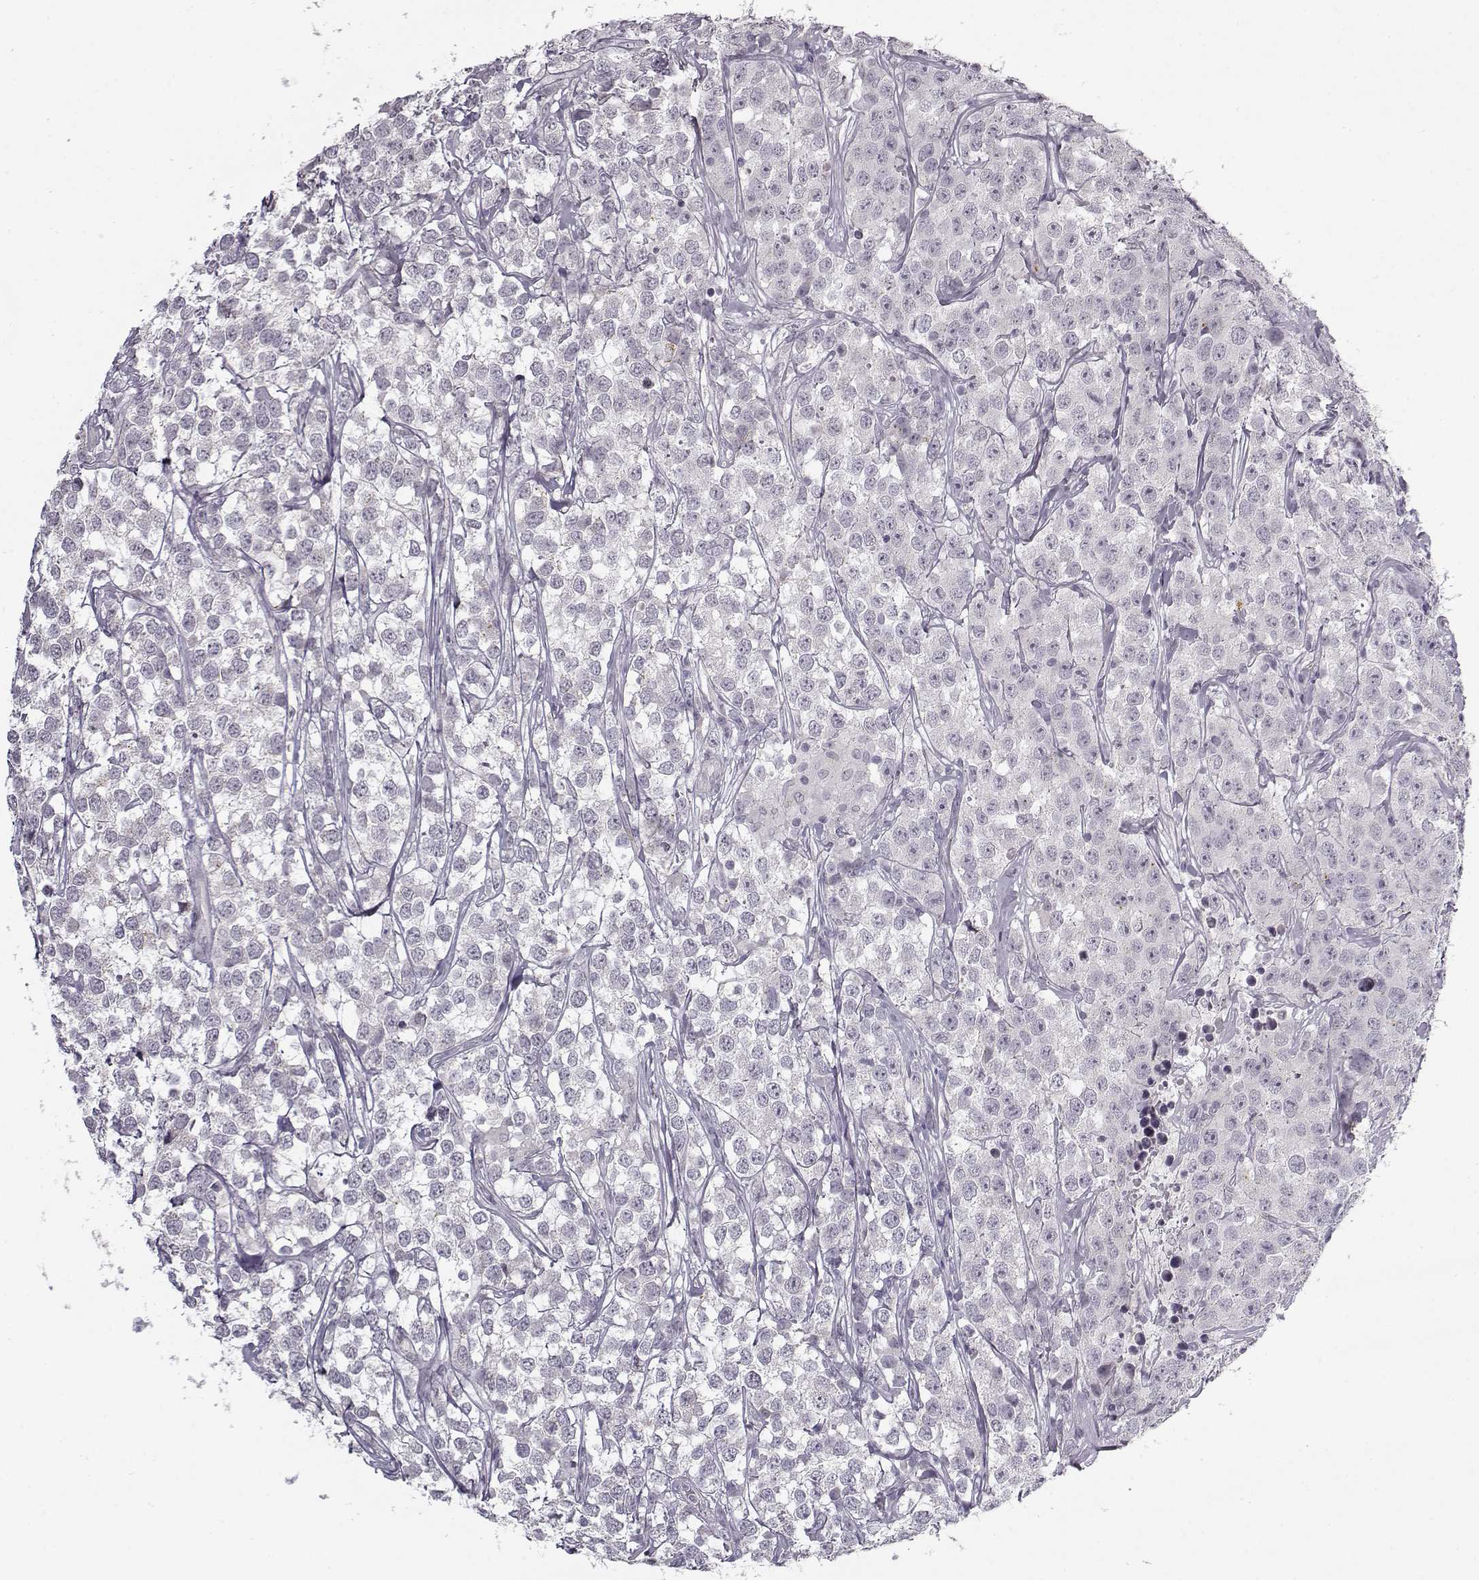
{"staining": {"intensity": "negative", "quantity": "none", "location": "none"}, "tissue": "testis cancer", "cell_type": "Tumor cells", "image_type": "cancer", "snomed": [{"axis": "morphology", "description": "Seminoma, NOS"}, {"axis": "topography", "description": "Testis"}], "caption": "There is no significant positivity in tumor cells of testis cancer.", "gene": "SNCA", "patient": {"sex": "male", "age": 59}}